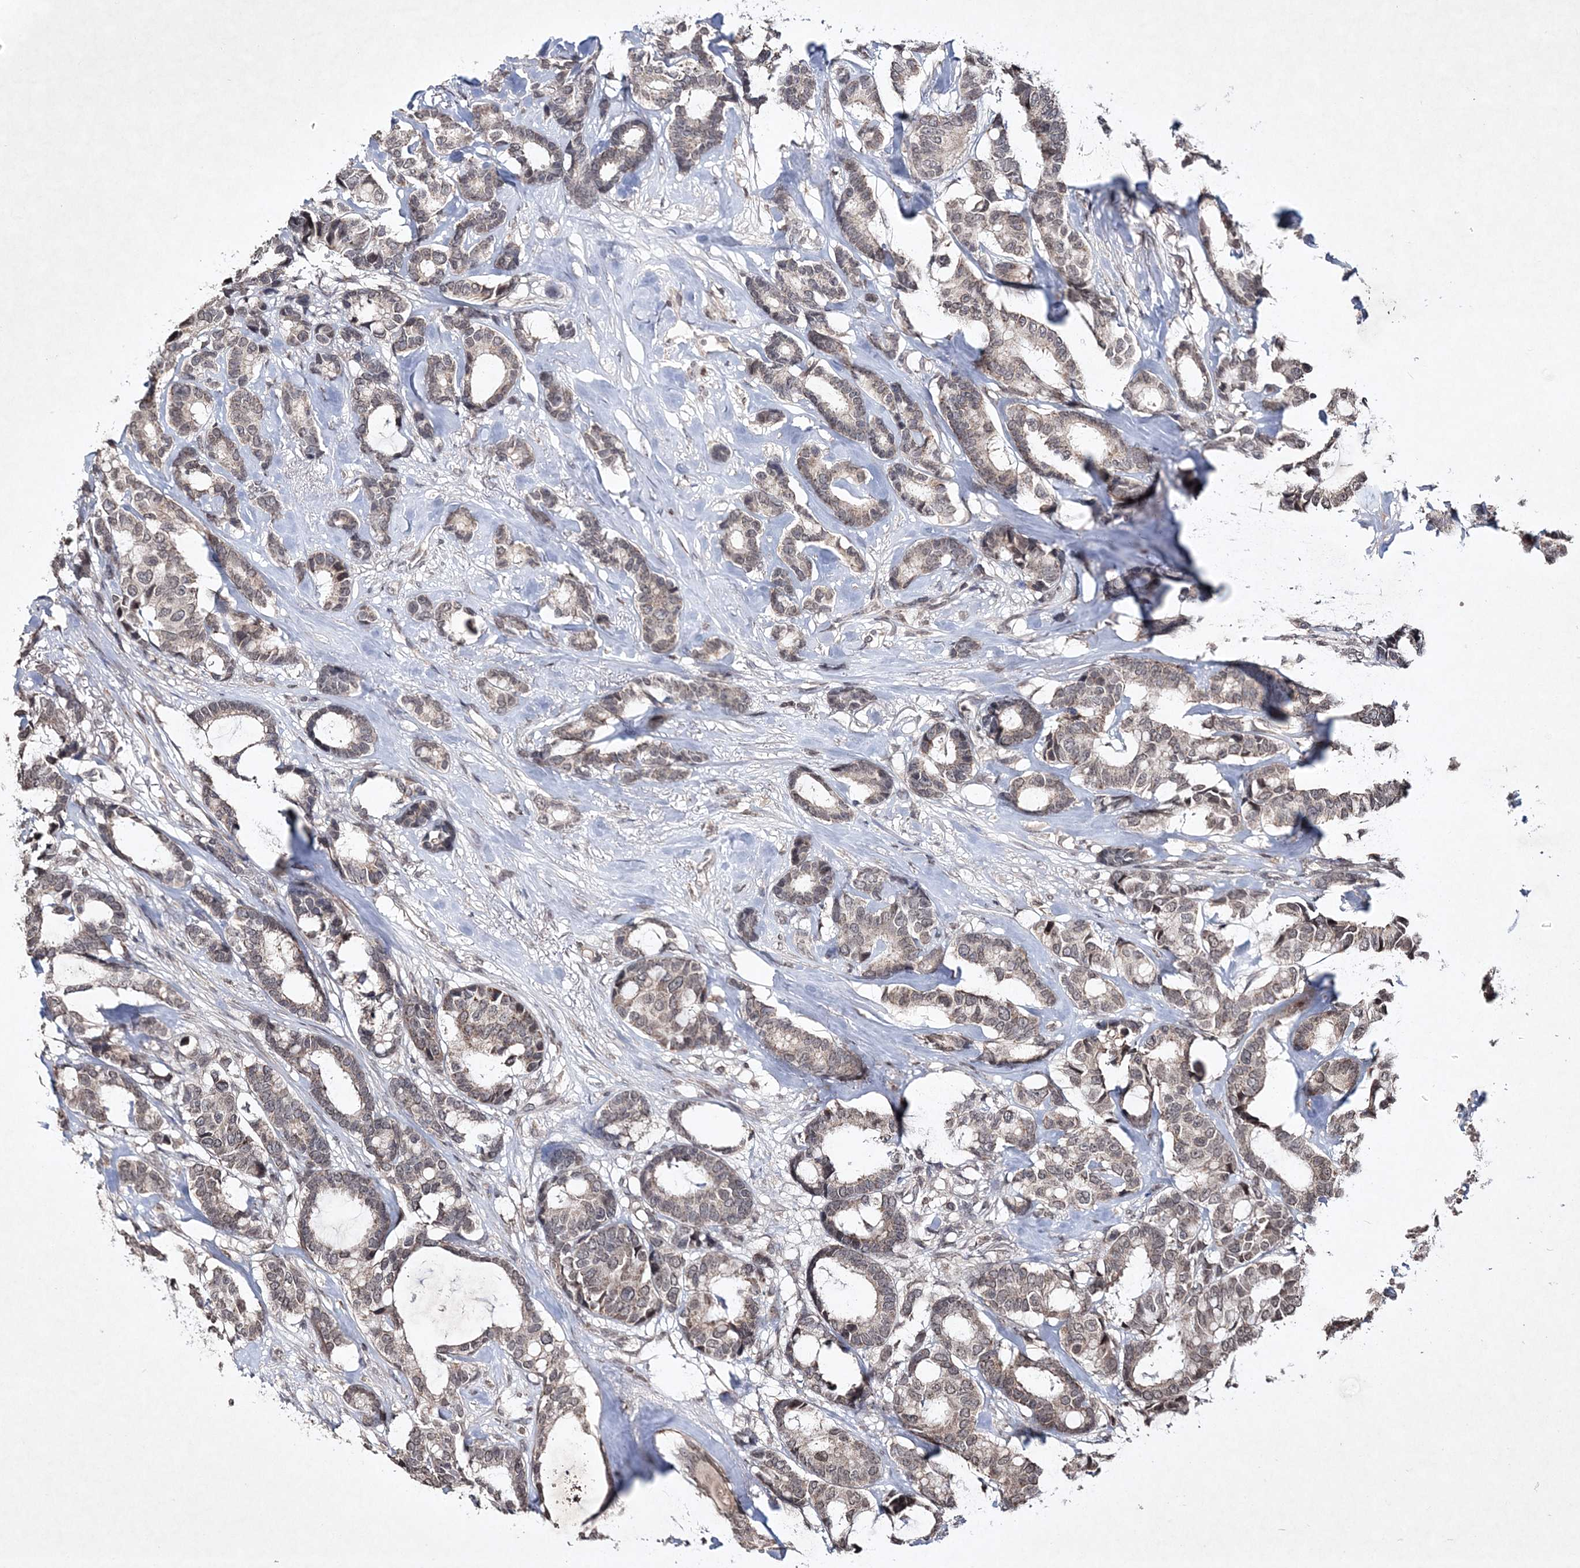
{"staining": {"intensity": "moderate", "quantity": "25%-75%", "location": "cytoplasmic/membranous,nuclear"}, "tissue": "breast cancer", "cell_type": "Tumor cells", "image_type": "cancer", "snomed": [{"axis": "morphology", "description": "Duct carcinoma"}, {"axis": "topography", "description": "Breast"}], "caption": "Immunohistochemical staining of breast invasive ductal carcinoma exhibits medium levels of moderate cytoplasmic/membranous and nuclear staining in about 25%-75% of tumor cells. The staining is performed using DAB brown chromogen to label protein expression. The nuclei are counter-stained blue using hematoxylin.", "gene": "SOWAHB", "patient": {"sex": "female", "age": 87}}